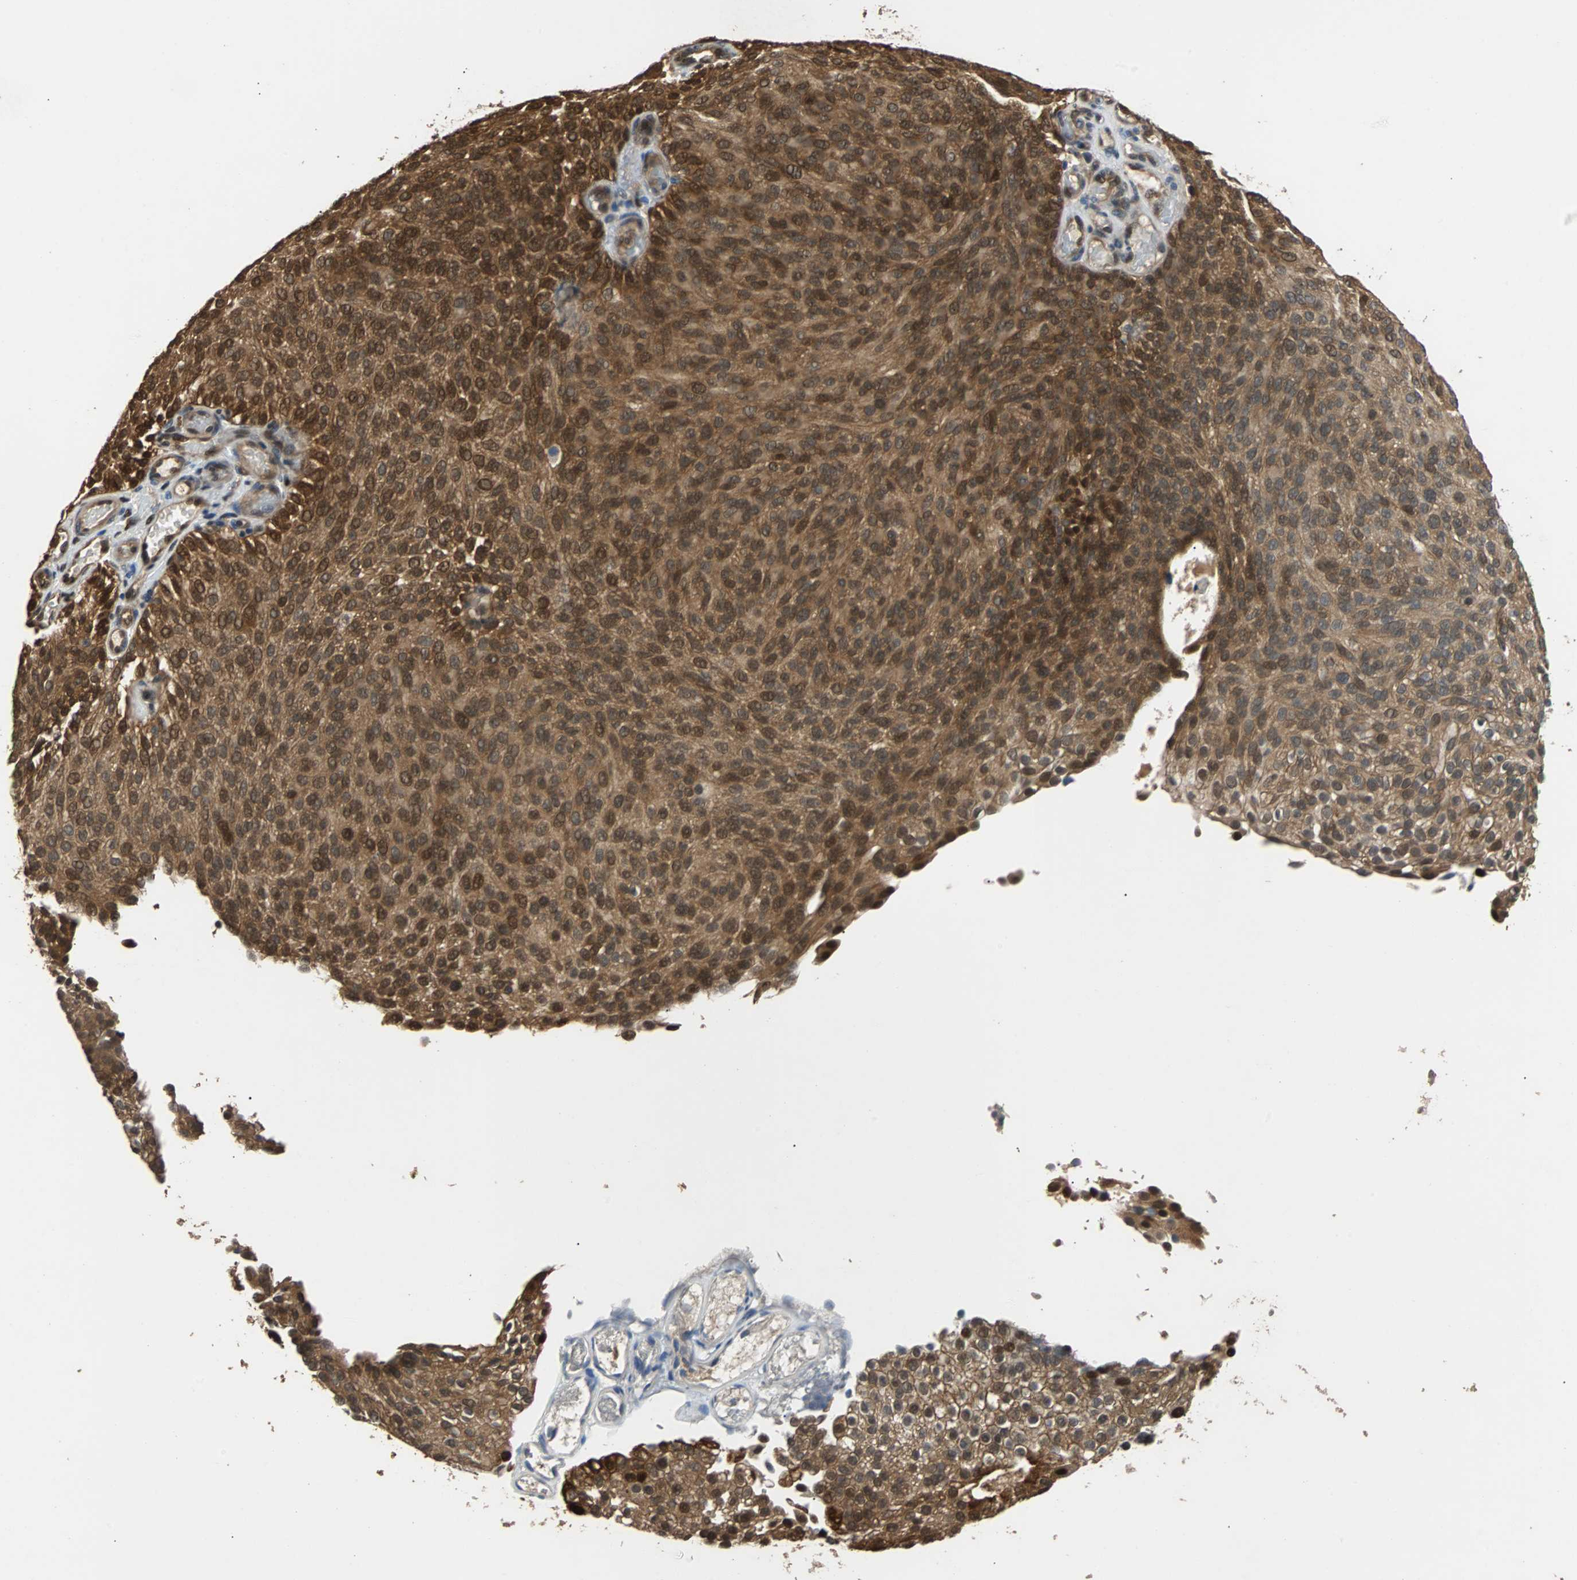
{"staining": {"intensity": "strong", "quantity": ">75%", "location": "cytoplasmic/membranous,nuclear"}, "tissue": "urothelial cancer", "cell_type": "Tumor cells", "image_type": "cancer", "snomed": [{"axis": "morphology", "description": "Urothelial carcinoma, Low grade"}, {"axis": "topography", "description": "Urinary bladder"}], "caption": "The image demonstrates immunohistochemical staining of urothelial cancer. There is strong cytoplasmic/membranous and nuclear positivity is present in about >75% of tumor cells.", "gene": "PRDX6", "patient": {"sex": "male", "age": 78}}